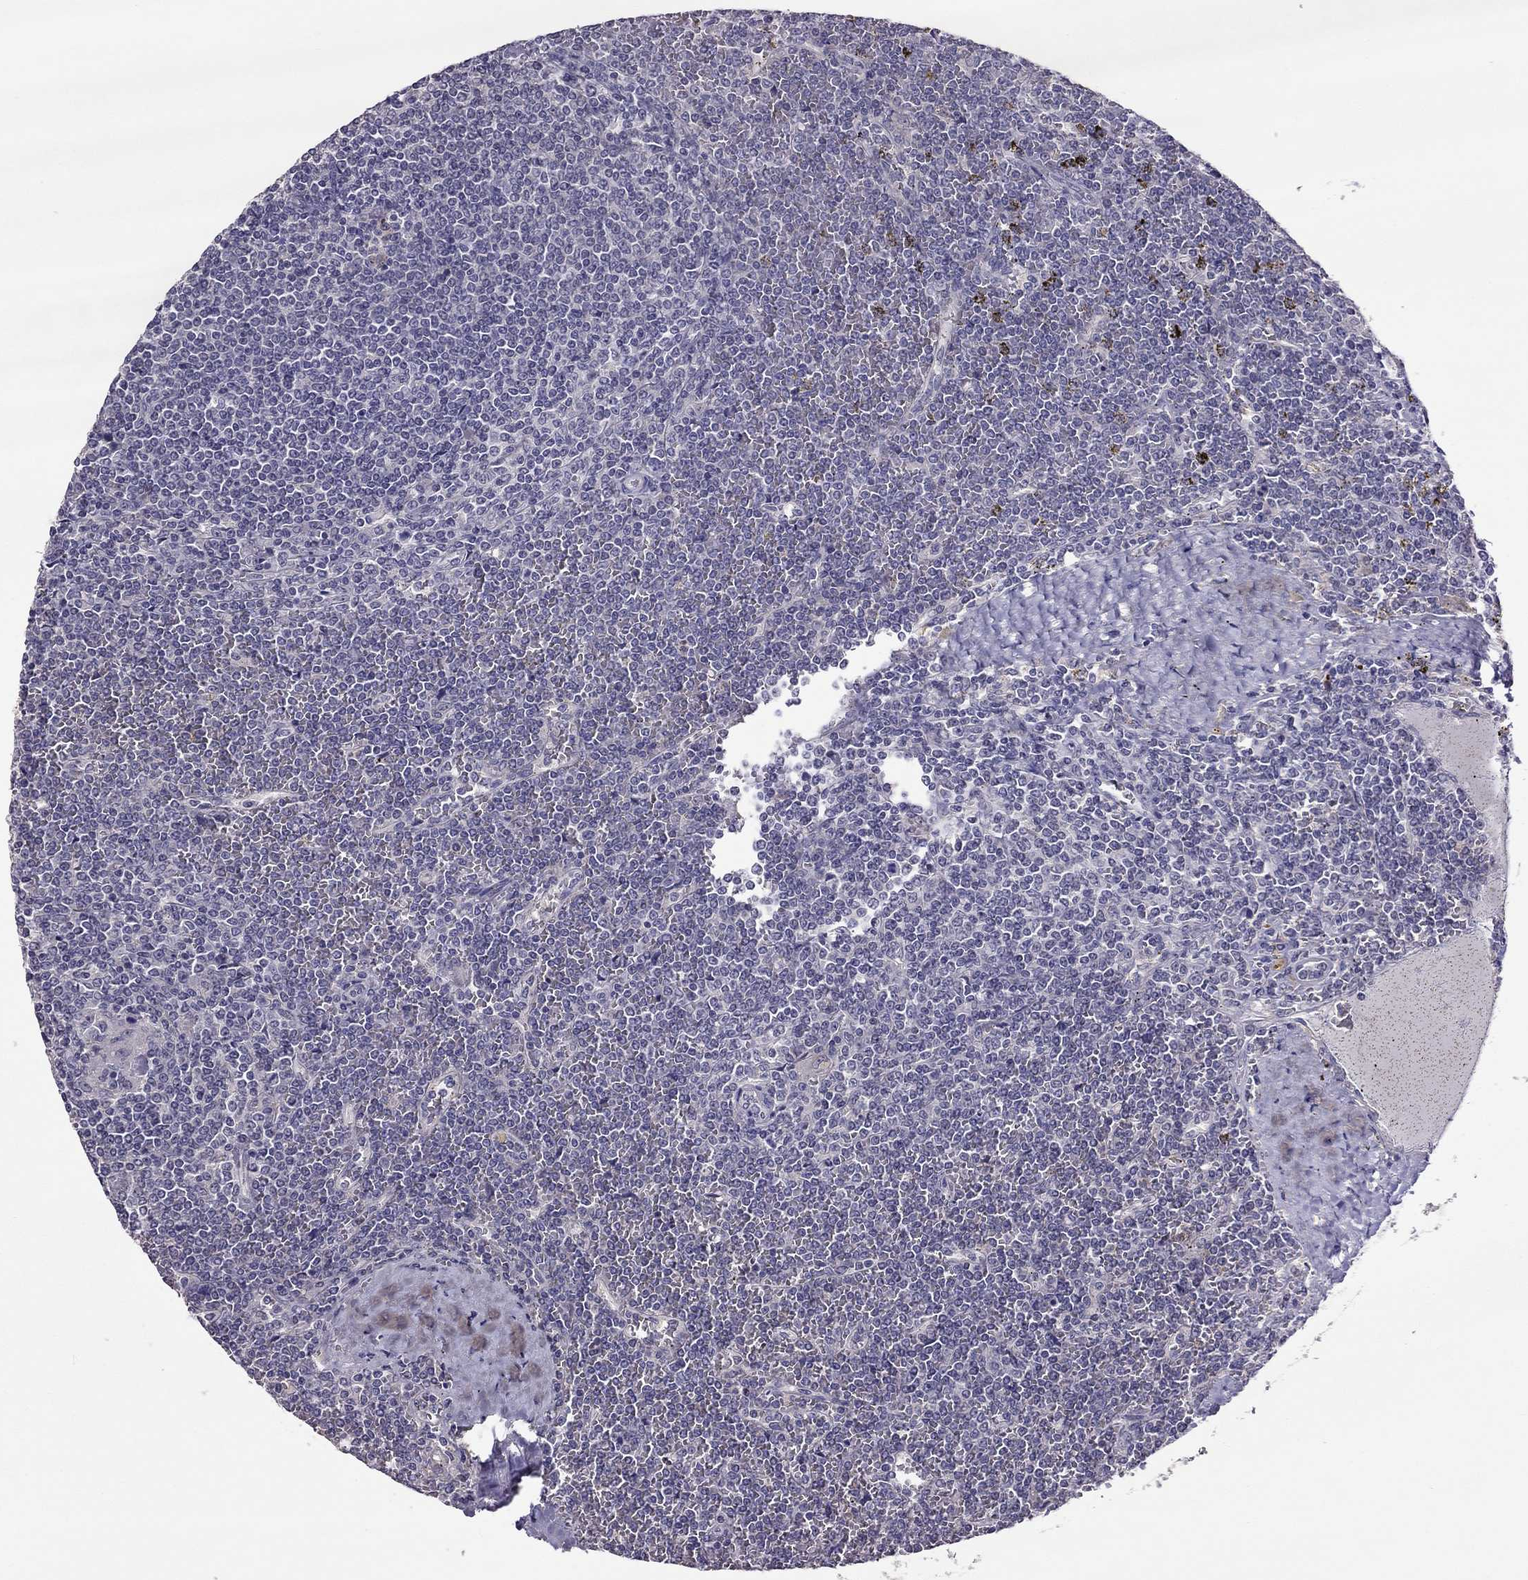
{"staining": {"intensity": "negative", "quantity": "none", "location": "none"}, "tissue": "lymphoma", "cell_type": "Tumor cells", "image_type": "cancer", "snomed": [{"axis": "morphology", "description": "Malignant lymphoma, non-Hodgkin's type, Low grade"}, {"axis": "topography", "description": "Spleen"}], "caption": "Image shows no protein staining in tumor cells of lymphoma tissue.", "gene": "LRRC46", "patient": {"sex": "female", "age": 19}}